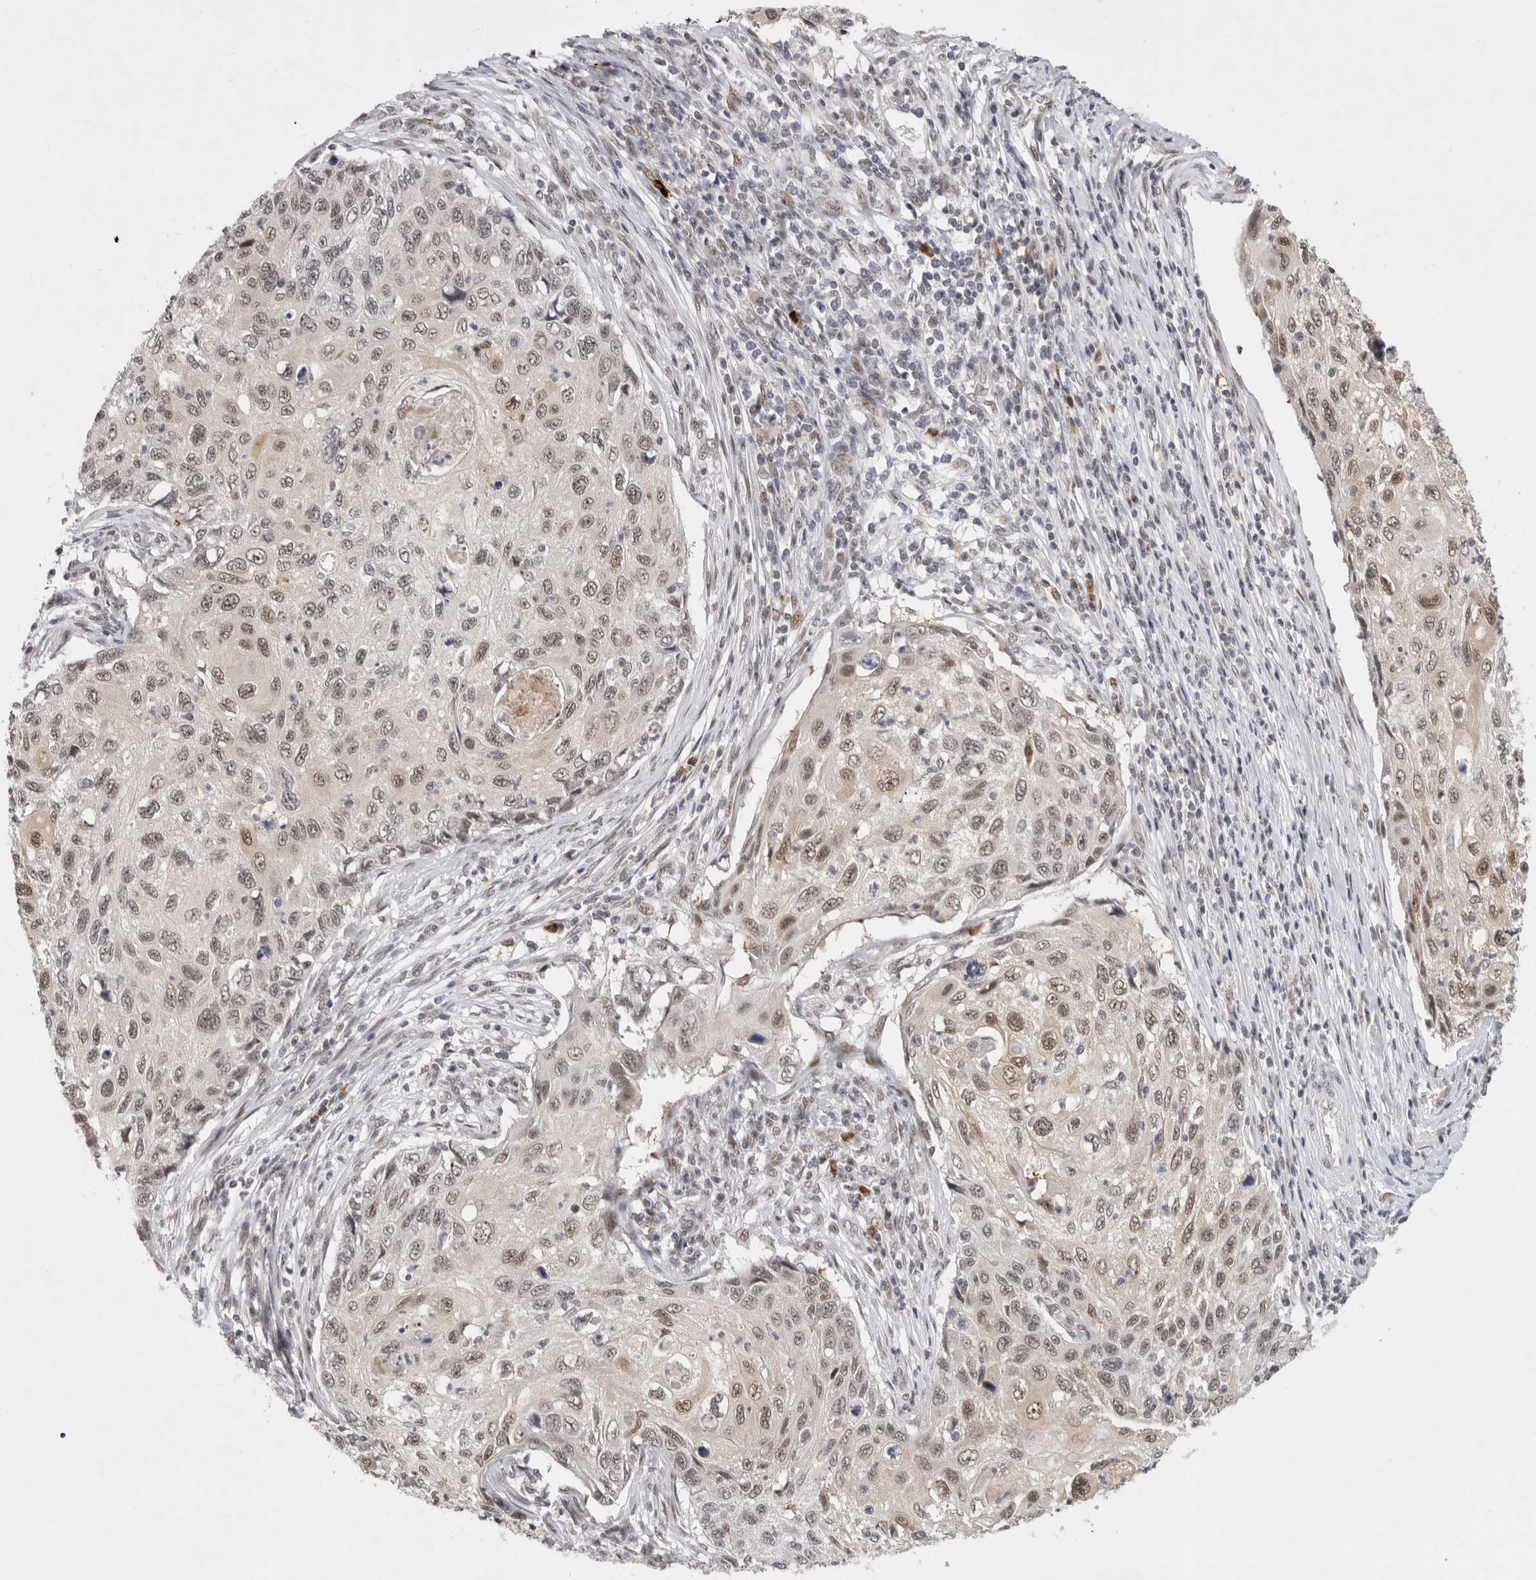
{"staining": {"intensity": "weak", "quantity": ">75%", "location": "nuclear"}, "tissue": "cervical cancer", "cell_type": "Tumor cells", "image_type": "cancer", "snomed": [{"axis": "morphology", "description": "Squamous cell carcinoma, NOS"}, {"axis": "topography", "description": "Cervix"}], "caption": "Protein expression by IHC reveals weak nuclear expression in about >75% of tumor cells in cervical cancer (squamous cell carcinoma). The protein is stained brown, and the nuclei are stained in blue (DAB (3,3'-diaminobenzidine) IHC with brightfield microscopy, high magnification).", "gene": "HESX1", "patient": {"sex": "female", "age": 70}}